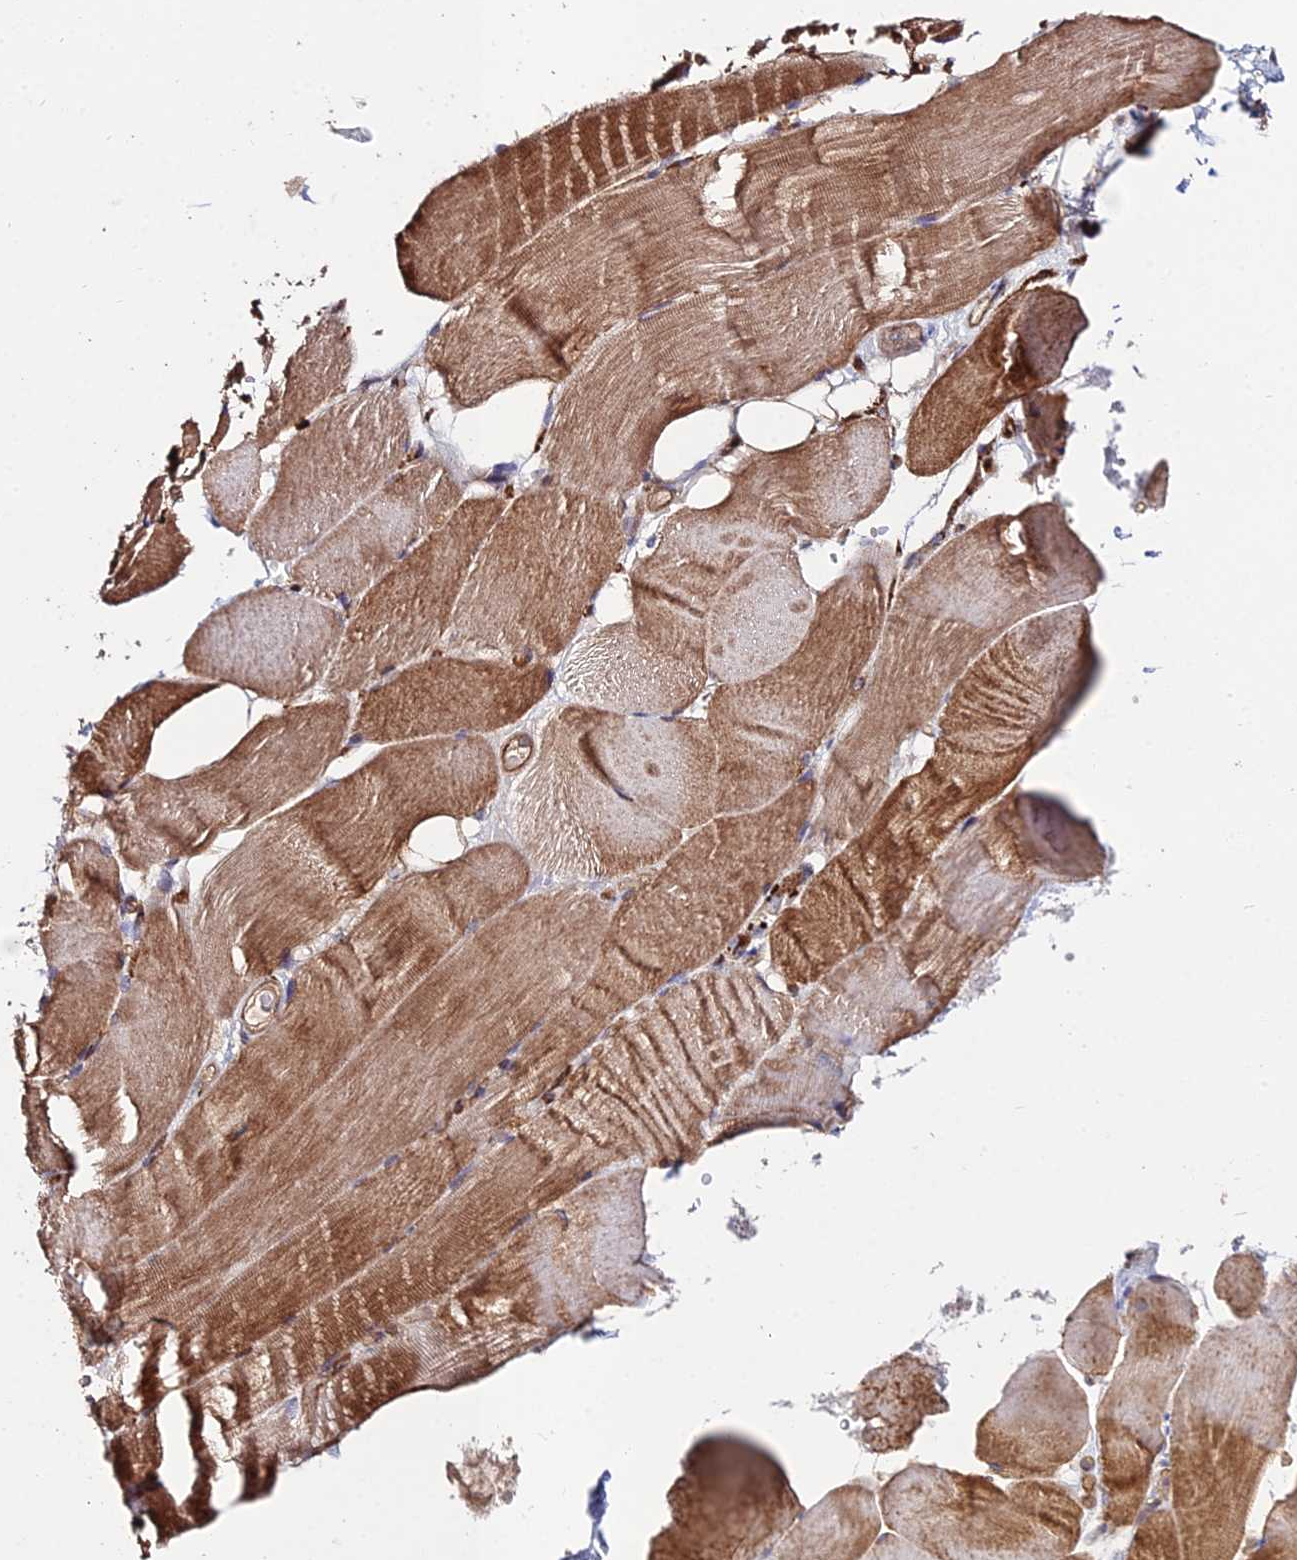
{"staining": {"intensity": "moderate", "quantity": "25%-75%", "location": "cytoplasmic/membranous,nuclear"}, "tissue": "skeletal muscle", "cell_type": "Myocytes", "image_type": "normal", "snomed": [{"axis": "morphology", "description": "Normal tissue, NOS"}, {"axis": "topography", "description": "Skeletal muscle"}, {"axis": "topography", "description": "Parathyroid gland"}], "caption": "The immunohistochemical stain highlights moderate cytoplasmic/membranous,nuclear positivity in myocytes of unremarkable skeletal muscle.", "gene": "GRTP1", "patient": {"sex": "female", "age": 37}}